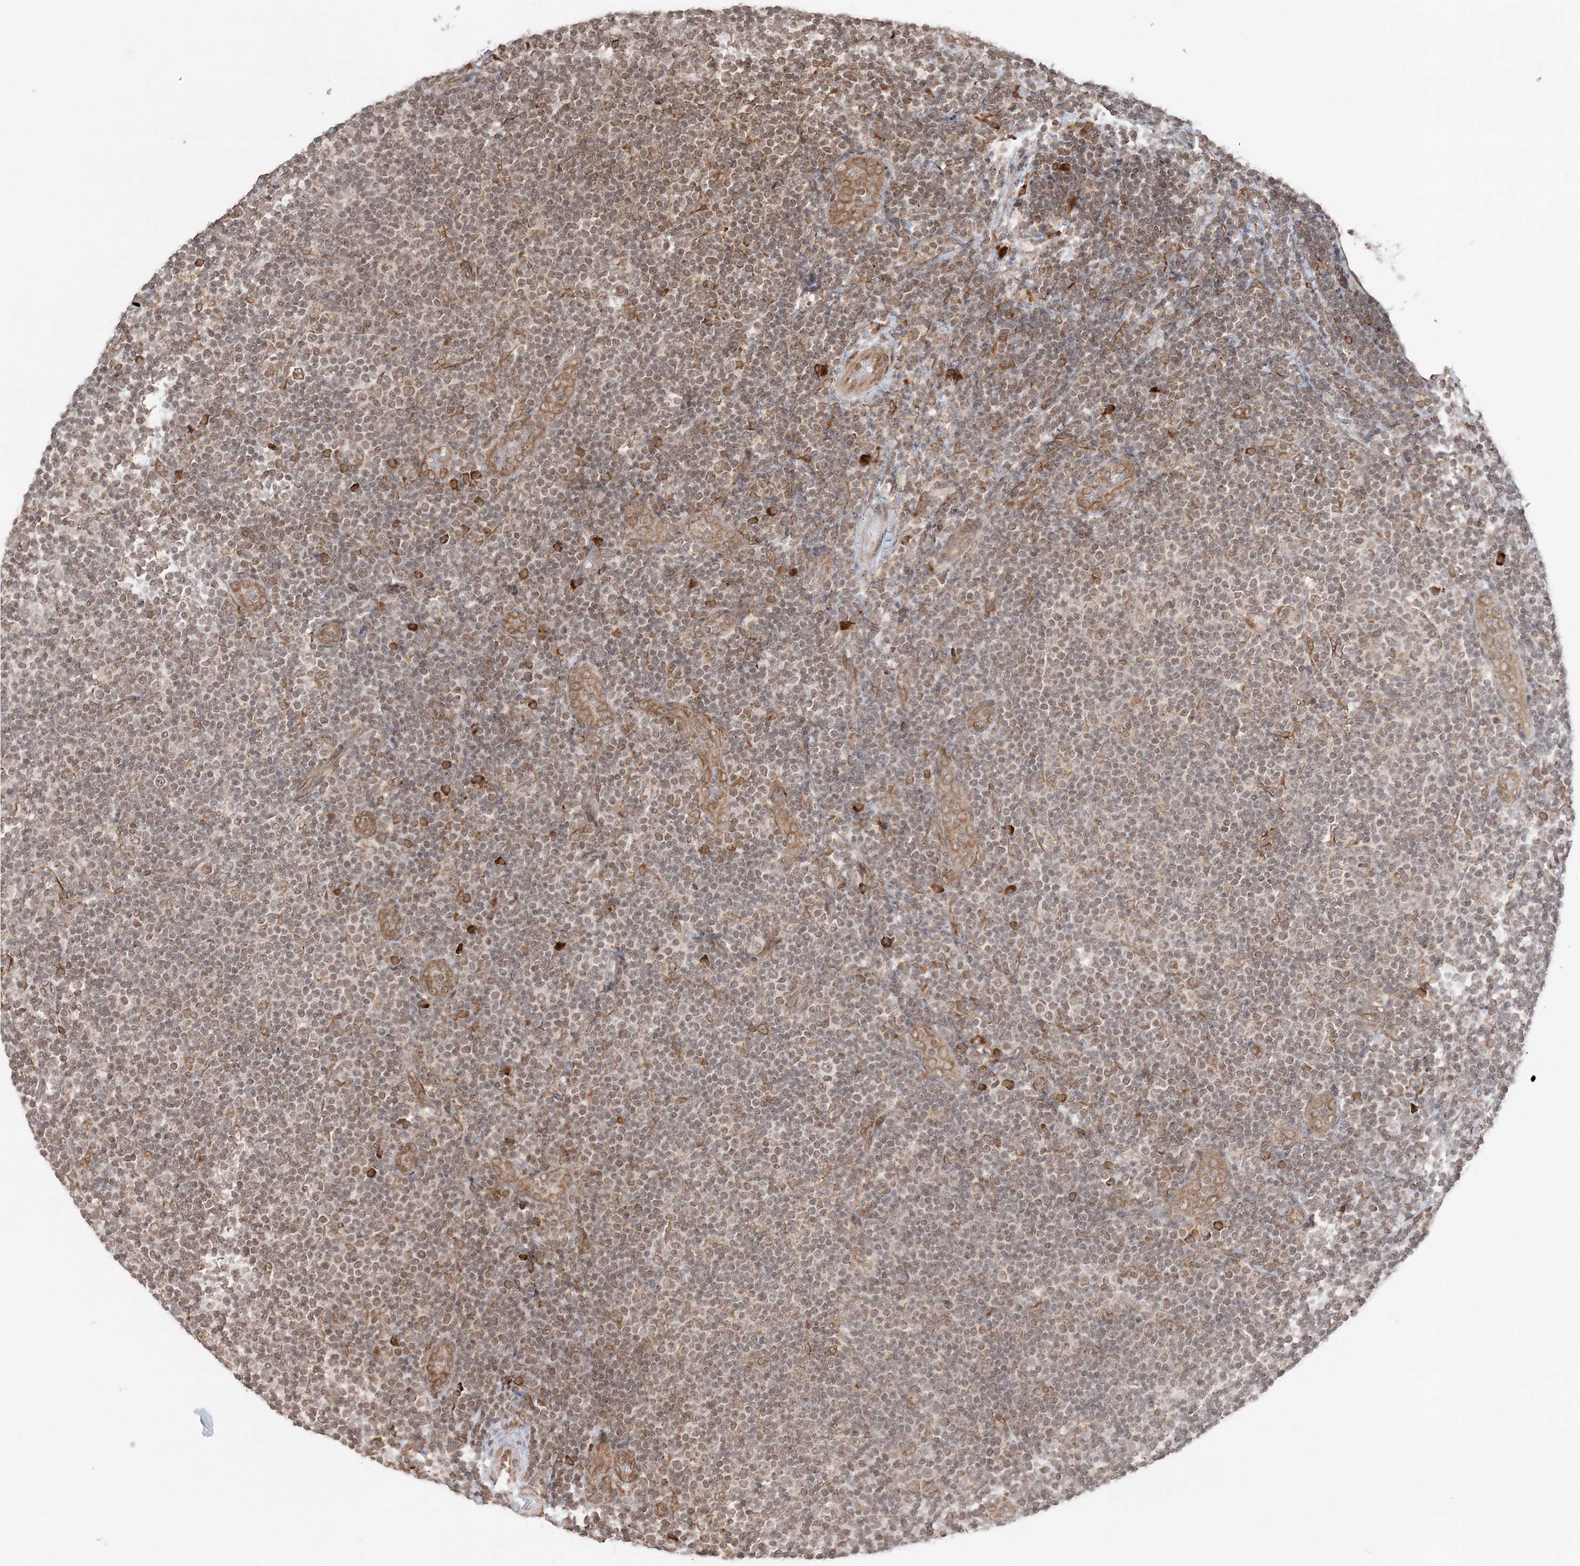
{"staining": {"intensity": "weak", "quantity": "25%-75%", "location": "cytoplasmic/membranous,nuclear"}, "tissue": "lymphoma", "cell_type": "Tumor cells", "image_type": "cancer", "snomed": [{"axis": "morphology", "description": "Malignant lymphoma, non-Hodgkin's type, Low grade"}, {"axis": "topography", "description": "Lymph node"}], "caption": "Tumor cells show low levels of weak cytoplasmic/membranous and nuclear staining in about 25%-75% of cells in lymphoma.", "gene": "TMED10", "patient": {"sex": "male", "age": 83}}